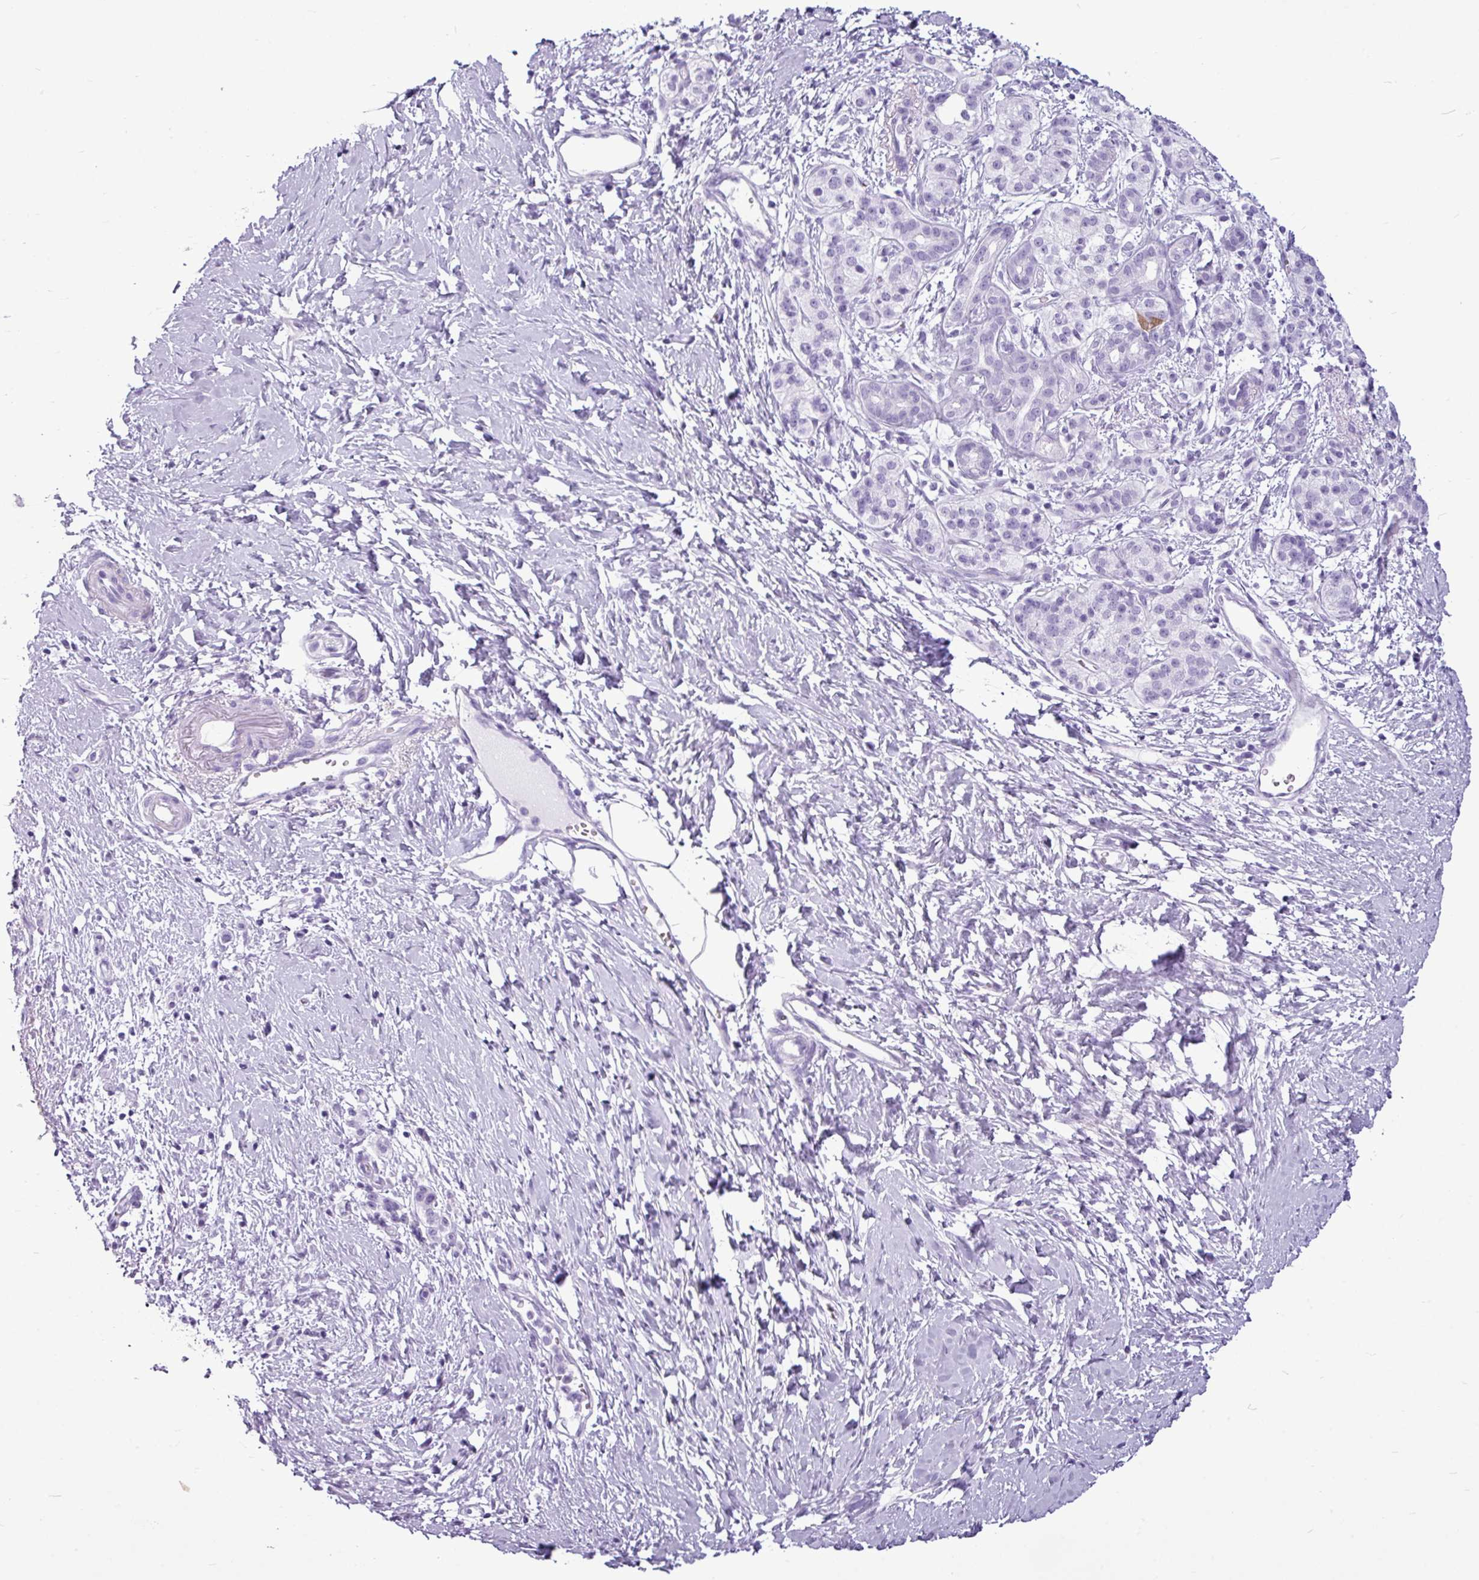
{"staining": {"intensity": "negative", "quantity": "none", "location": "none"}, "tissue": "pancreatic cancer", "cell_type": "Tumor cells", "image_type": "cancer", "snomed": [{"axis": "morphology", "description": "Adenocarcinoma, NOS"}, {"axis": "topography", "description": "Pancreas"}], "caption": "This photomicrograph is of pancreatic adenocarcinoma stained with immunohistochemistry to label a protein in brown with the nuclei are counter-stained blue. There is no staining in tumor cells. Nuclei are stained in blue.", "gene": "AMY1B", "patient": {"sex": "male", "age": 50}}